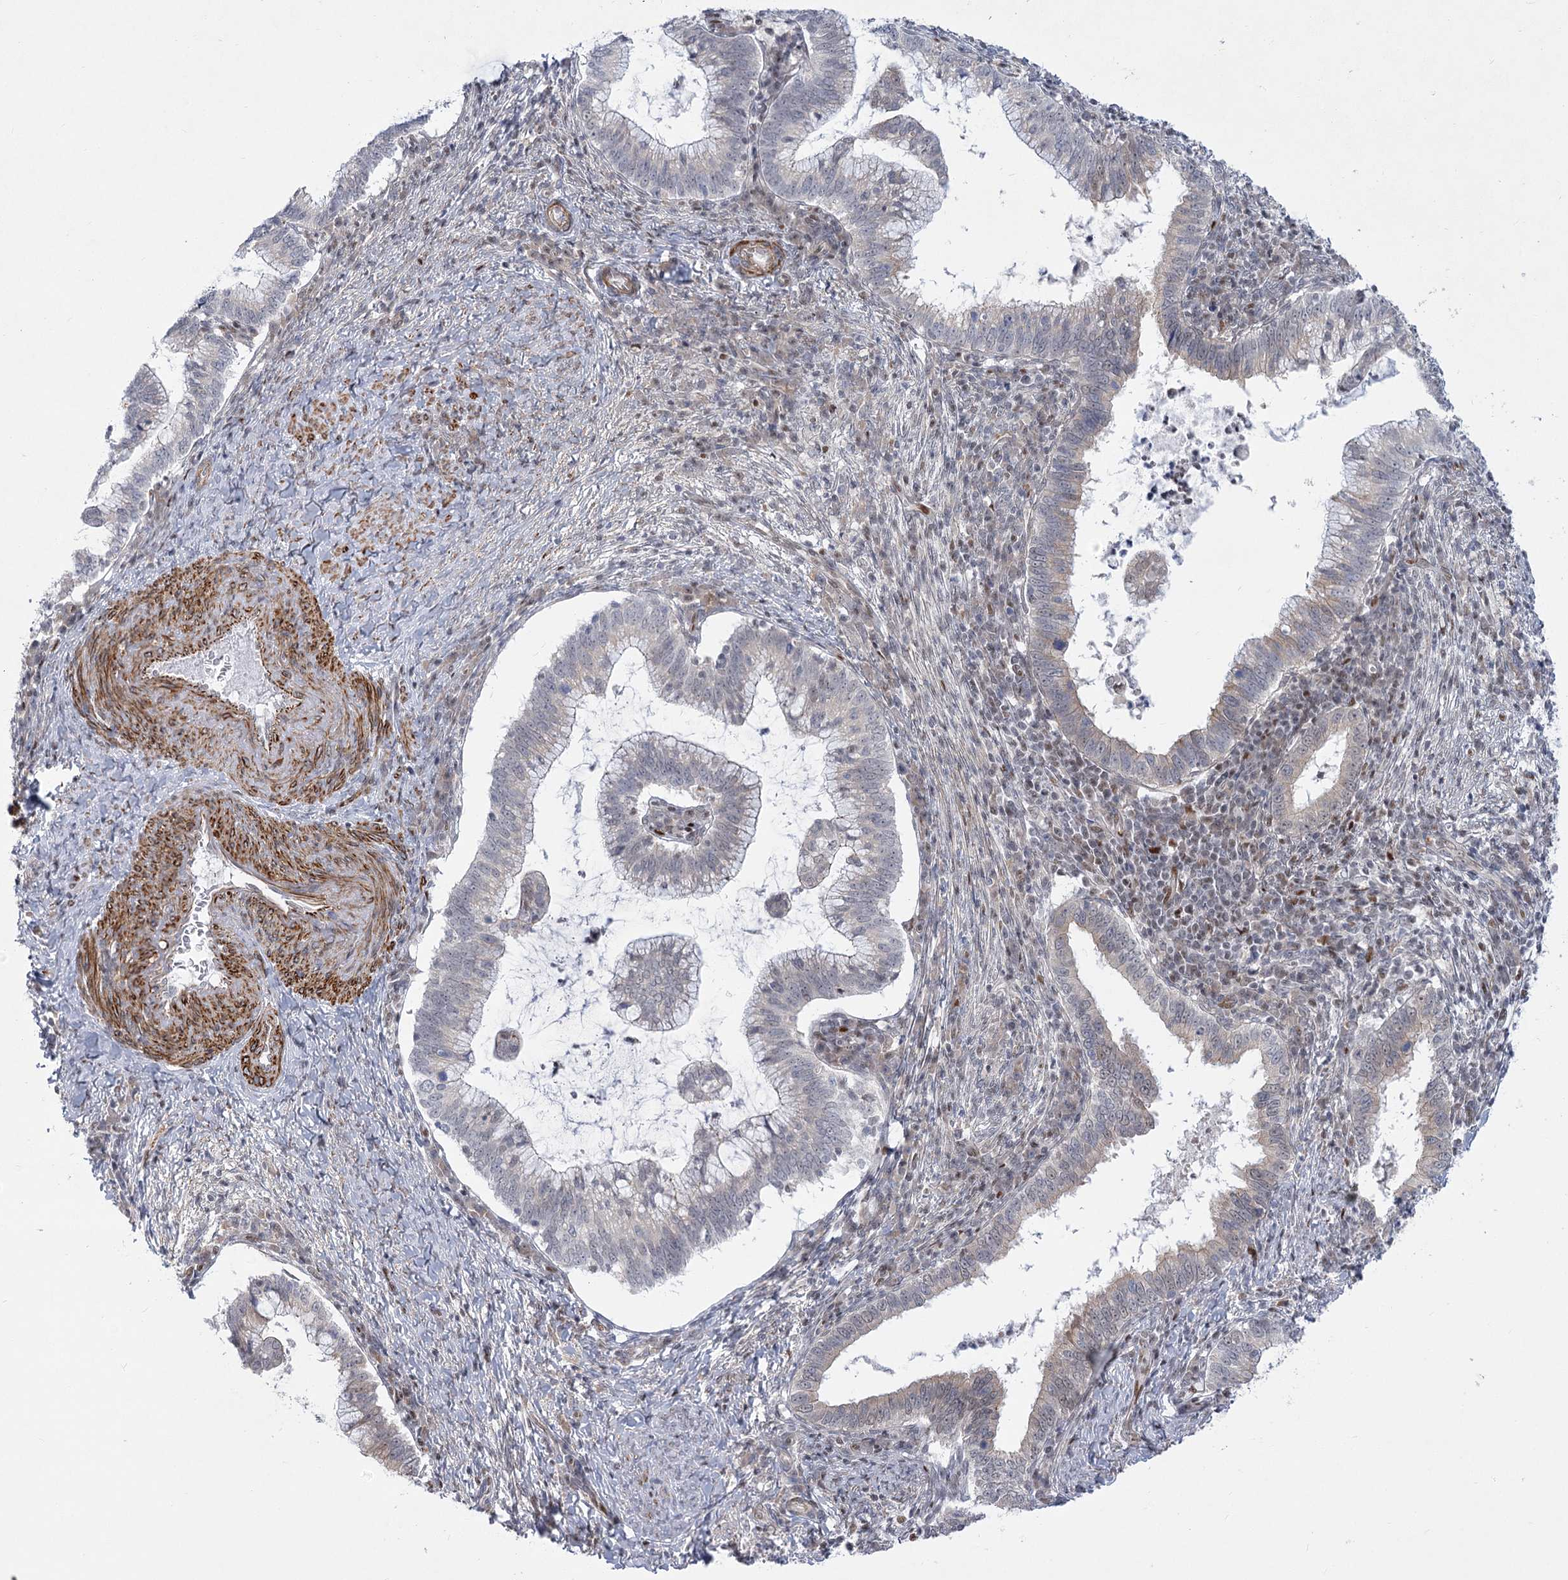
{"staining": {"intensity": "weak", "quantity": "25%-75%", "location": "cytoplasmic/membranous,nuclear"}, "tissue": "cervical cancer", "cell_type": "Tumor cells", "image_type": "cancer", "snomed": [{"axis": "morphology", "description": "Adenocarcinoma, NOS"}, {"axis": "topography", "description": "Cervix"}], "caption": "Approximately 25%-75% of tumor cells in cervical adenocarcinoma display weak cytoplasmic/membranous and nuclear protein staining as visualized by brown immunohistochemical staining.", "gene": "ARSI", "patient": {"sex": "female", "age": 36}}